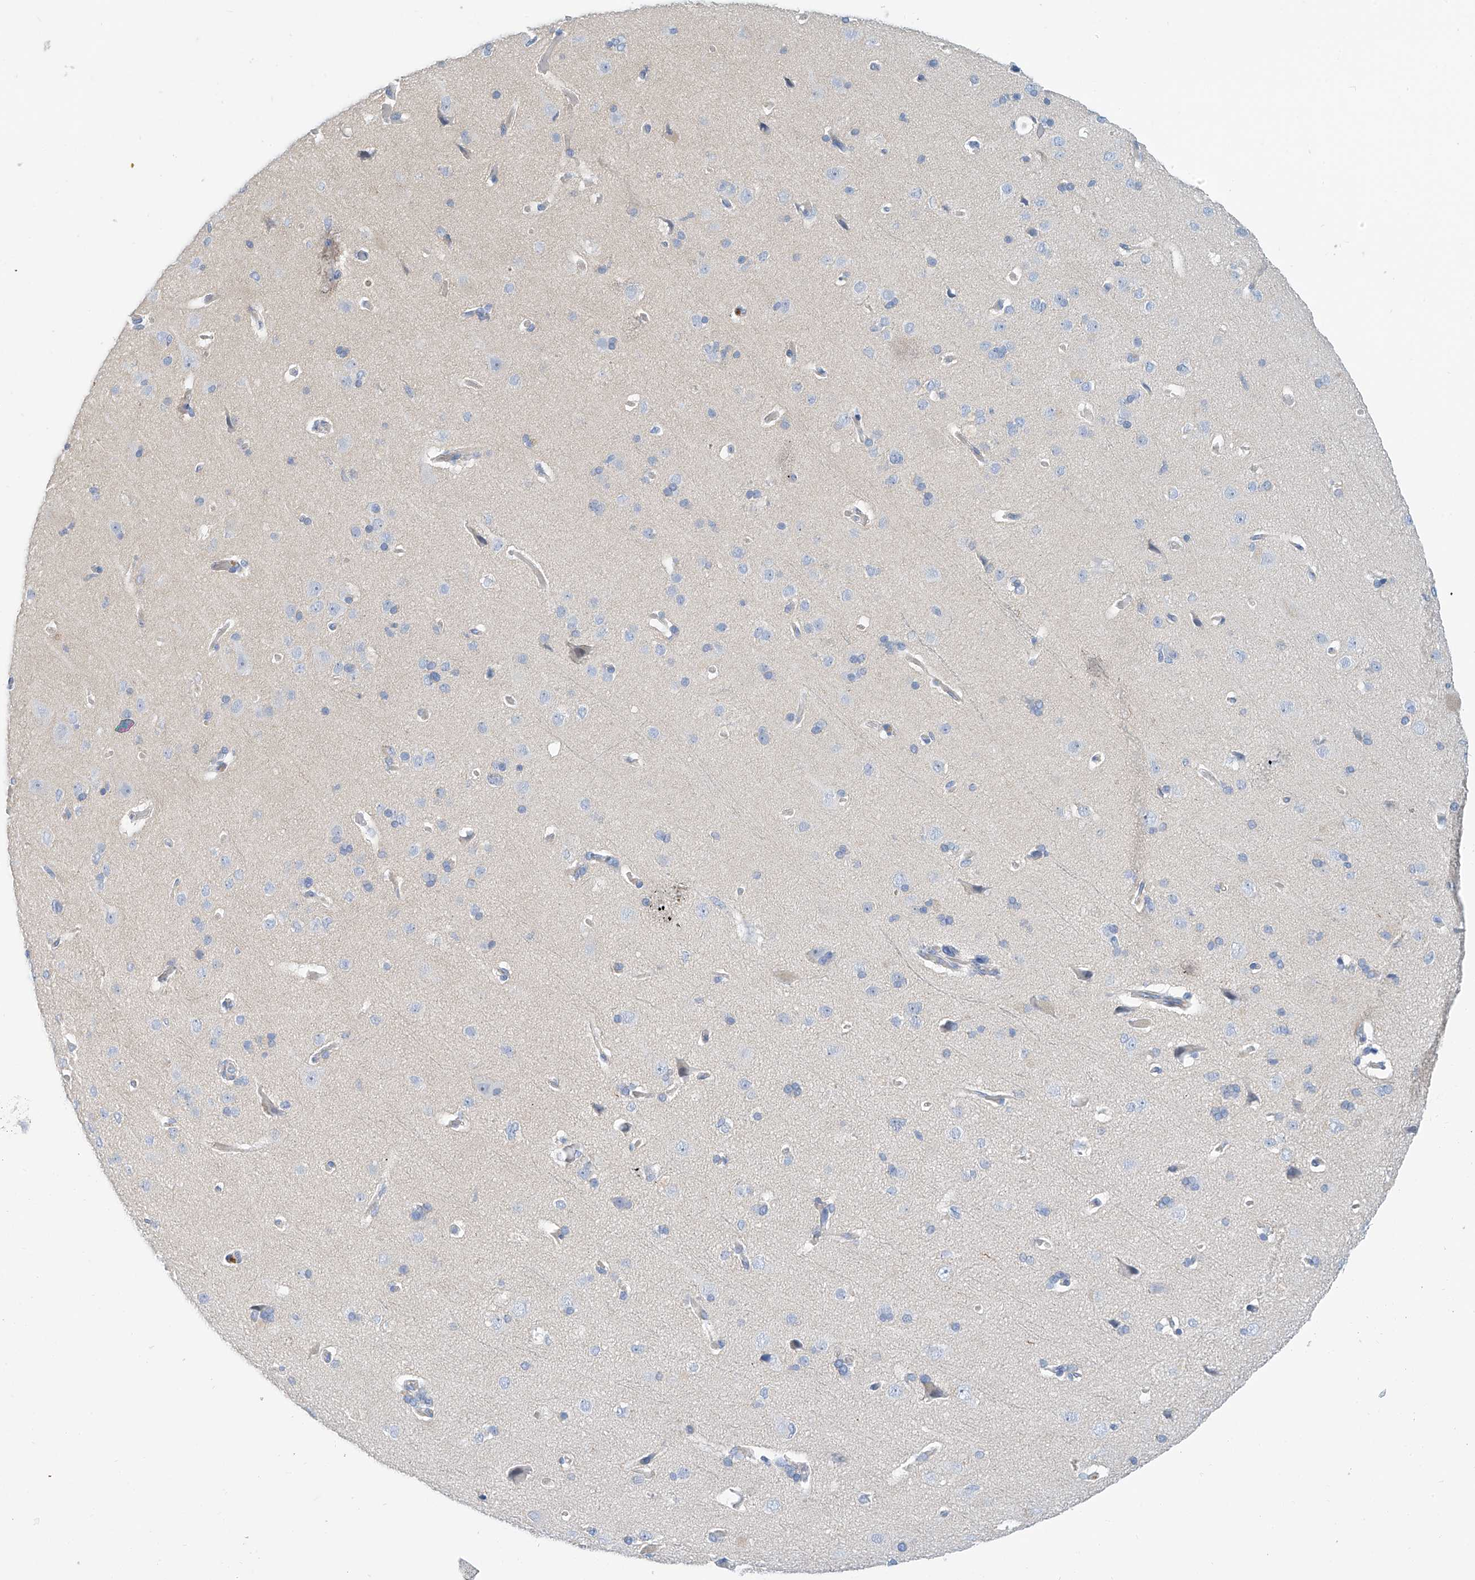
{"staining": {"intensity": "negative", "quantity": "none", "location": "none"}, "tissue": "cerebral cortex", "cell_type": "Endothelial cells", "image_type": "normal", "snomed": [{"axis": "morphology", "description": "Normal tissue, NOS"}, {"axis": "topography", "description": "Cerebral cortex"}], "caption": "Immunohistochemical staining of unremarkable cerebral cortex displays no significant positivity in endothelial cells. Brightfield microscopy of immunohistochemistry stained with DAB (3,3'-diaminobenzidine) (brown) and hematoxylin (blue), captured at high magnification.", "gene": "PIK3C2B", "patient": {"sex": "male", "age": 62}}